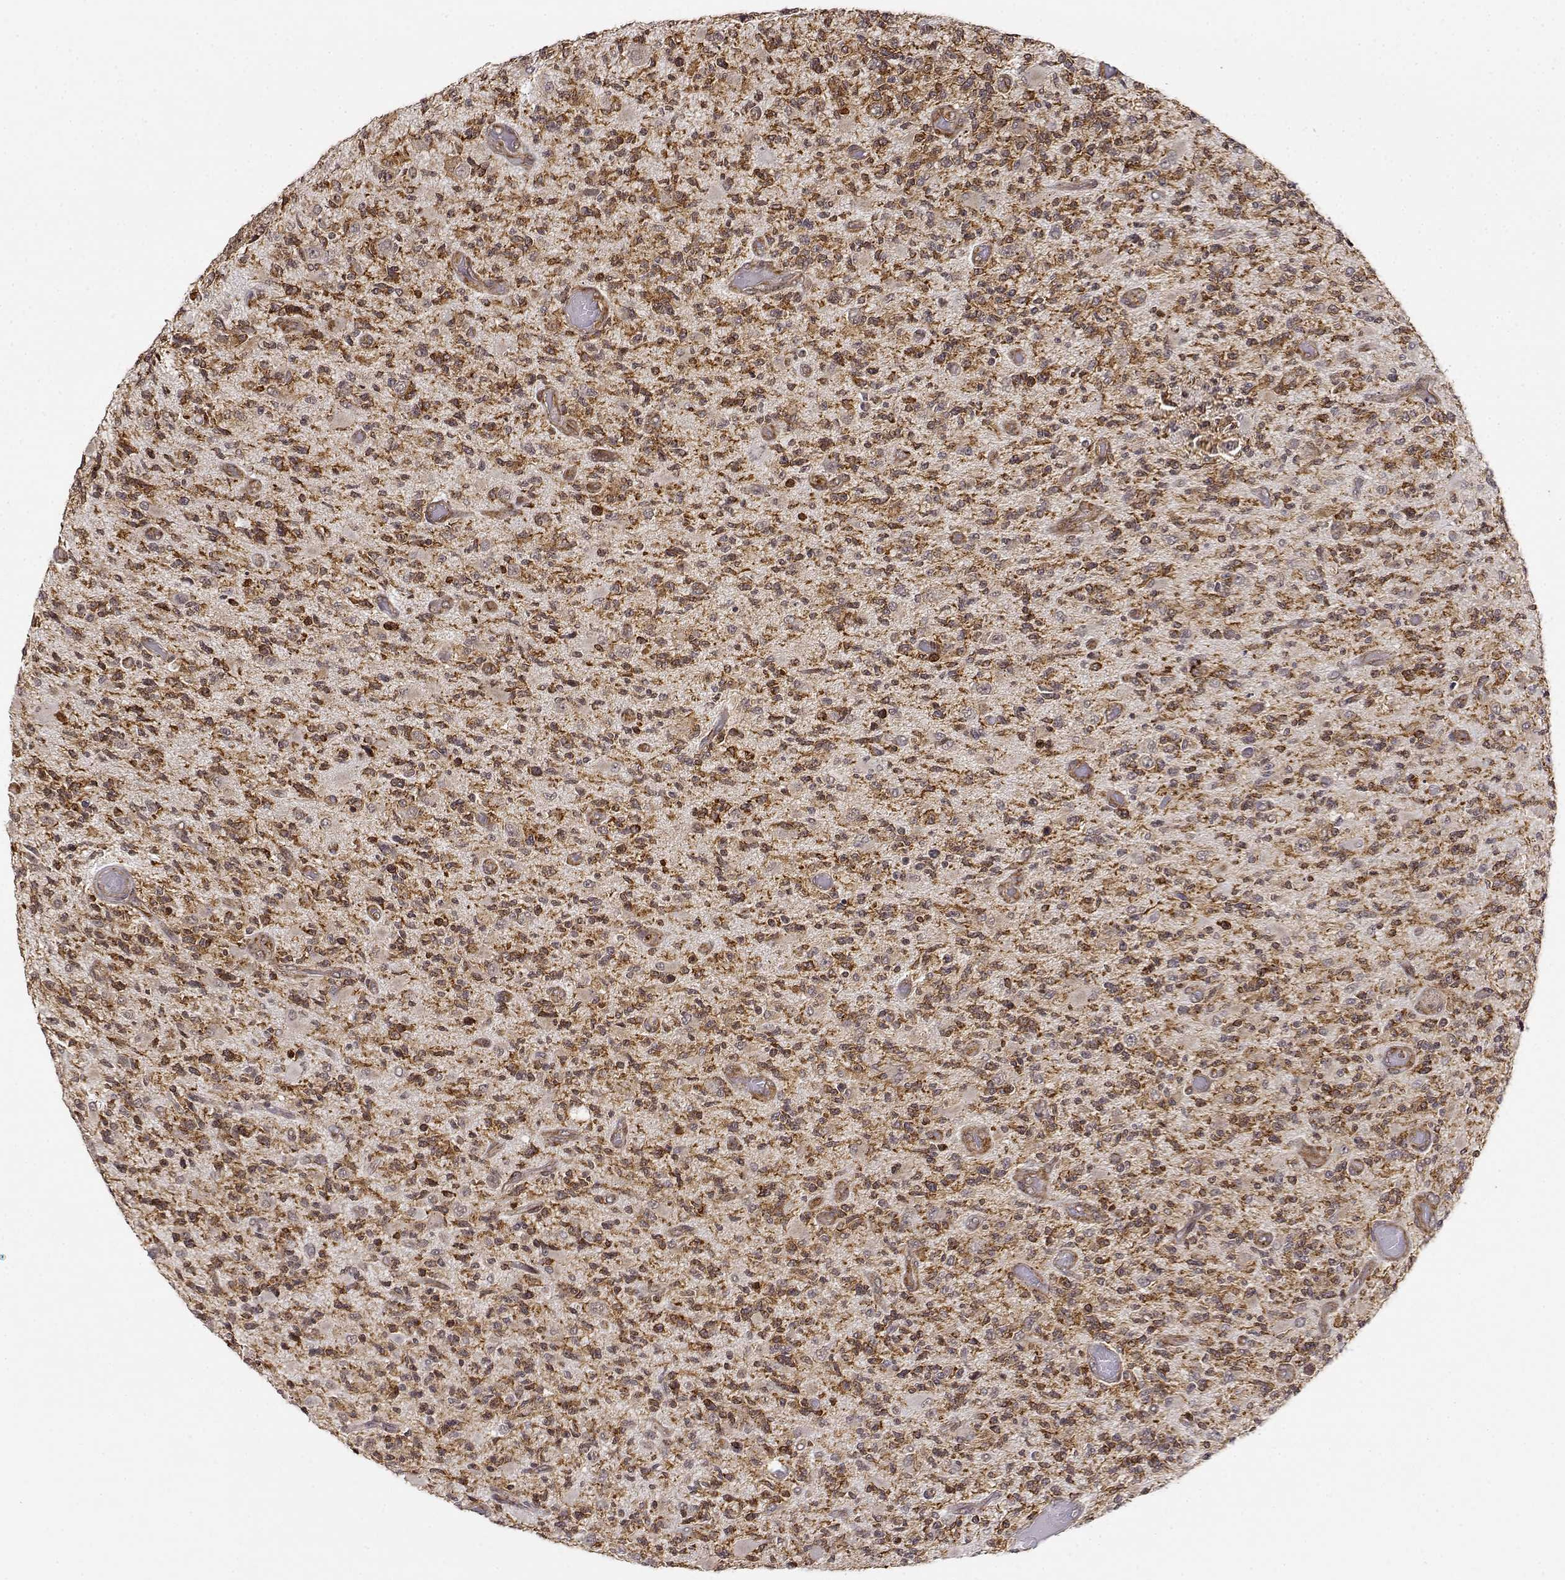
{"staining": {"intensity": "strong", "quantity": ">75%", "location": "cytoplasmic/membranous"}, "tissue": "glioma", "cell_type": "Tumor cells", "image_type": "cancer", "snomed": [{"axis": "morphology", "description": "Glioma, malignant, High grade"}, {"axis": "topography", "description": "Brain"}], "caption": "Protein staining reveals strong cytoplasmic/membranous positivity in approximately >75% of tumor cells in malignant high-grade glioma. The staining was performed using DAB (3,3'-diaminobenzidine) to visualize the protein expression in brown, while the nuclei were stained in blue with hematoxylin (Magnification: 20x).", "gene": "RNF13", "patient": {"sex": "female", "age": 63}}